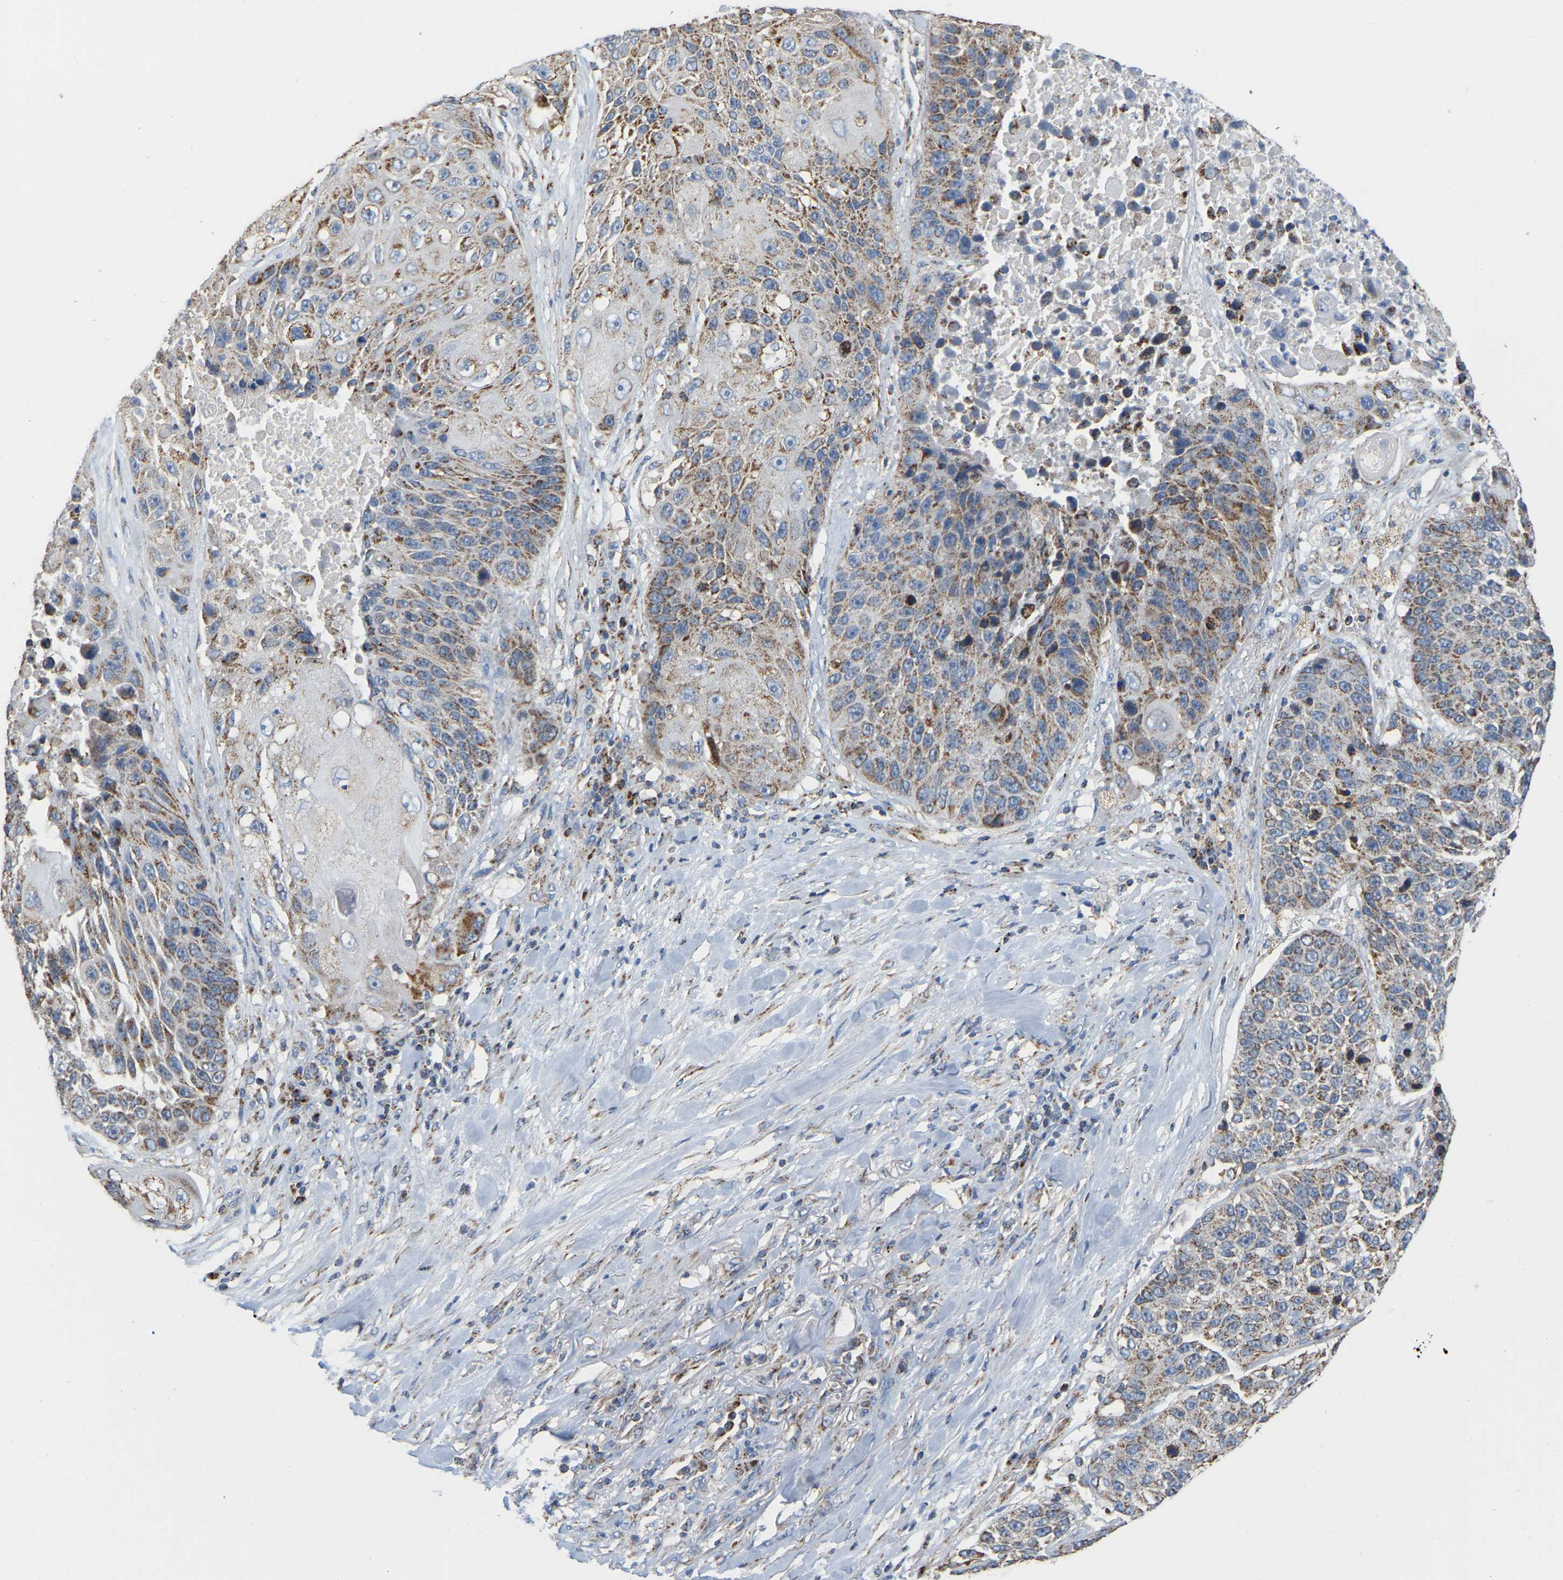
{"staining": {"intensity": "moderate", "quantity": "25%-75%", "location": "cytoplasmic/membranous"}, "tissue": "lung cancer", "cell_type": "Tumor cells", "image_type": "cancer", "snomed": [{"axis": "morphology", "description": "Squamous cell carcinoma, NOS"}, {"axis": "topography", "description": "Lung"}], "caption": "IHC (DAB) staining of human squamous cell carcinoma (lung) reveals moderate cytoplasmic/membranous protein expression in approximately 25%-75% of tumor cells.", "gene": "CBLB", "patient": {"sex": "male", "age": 61}}